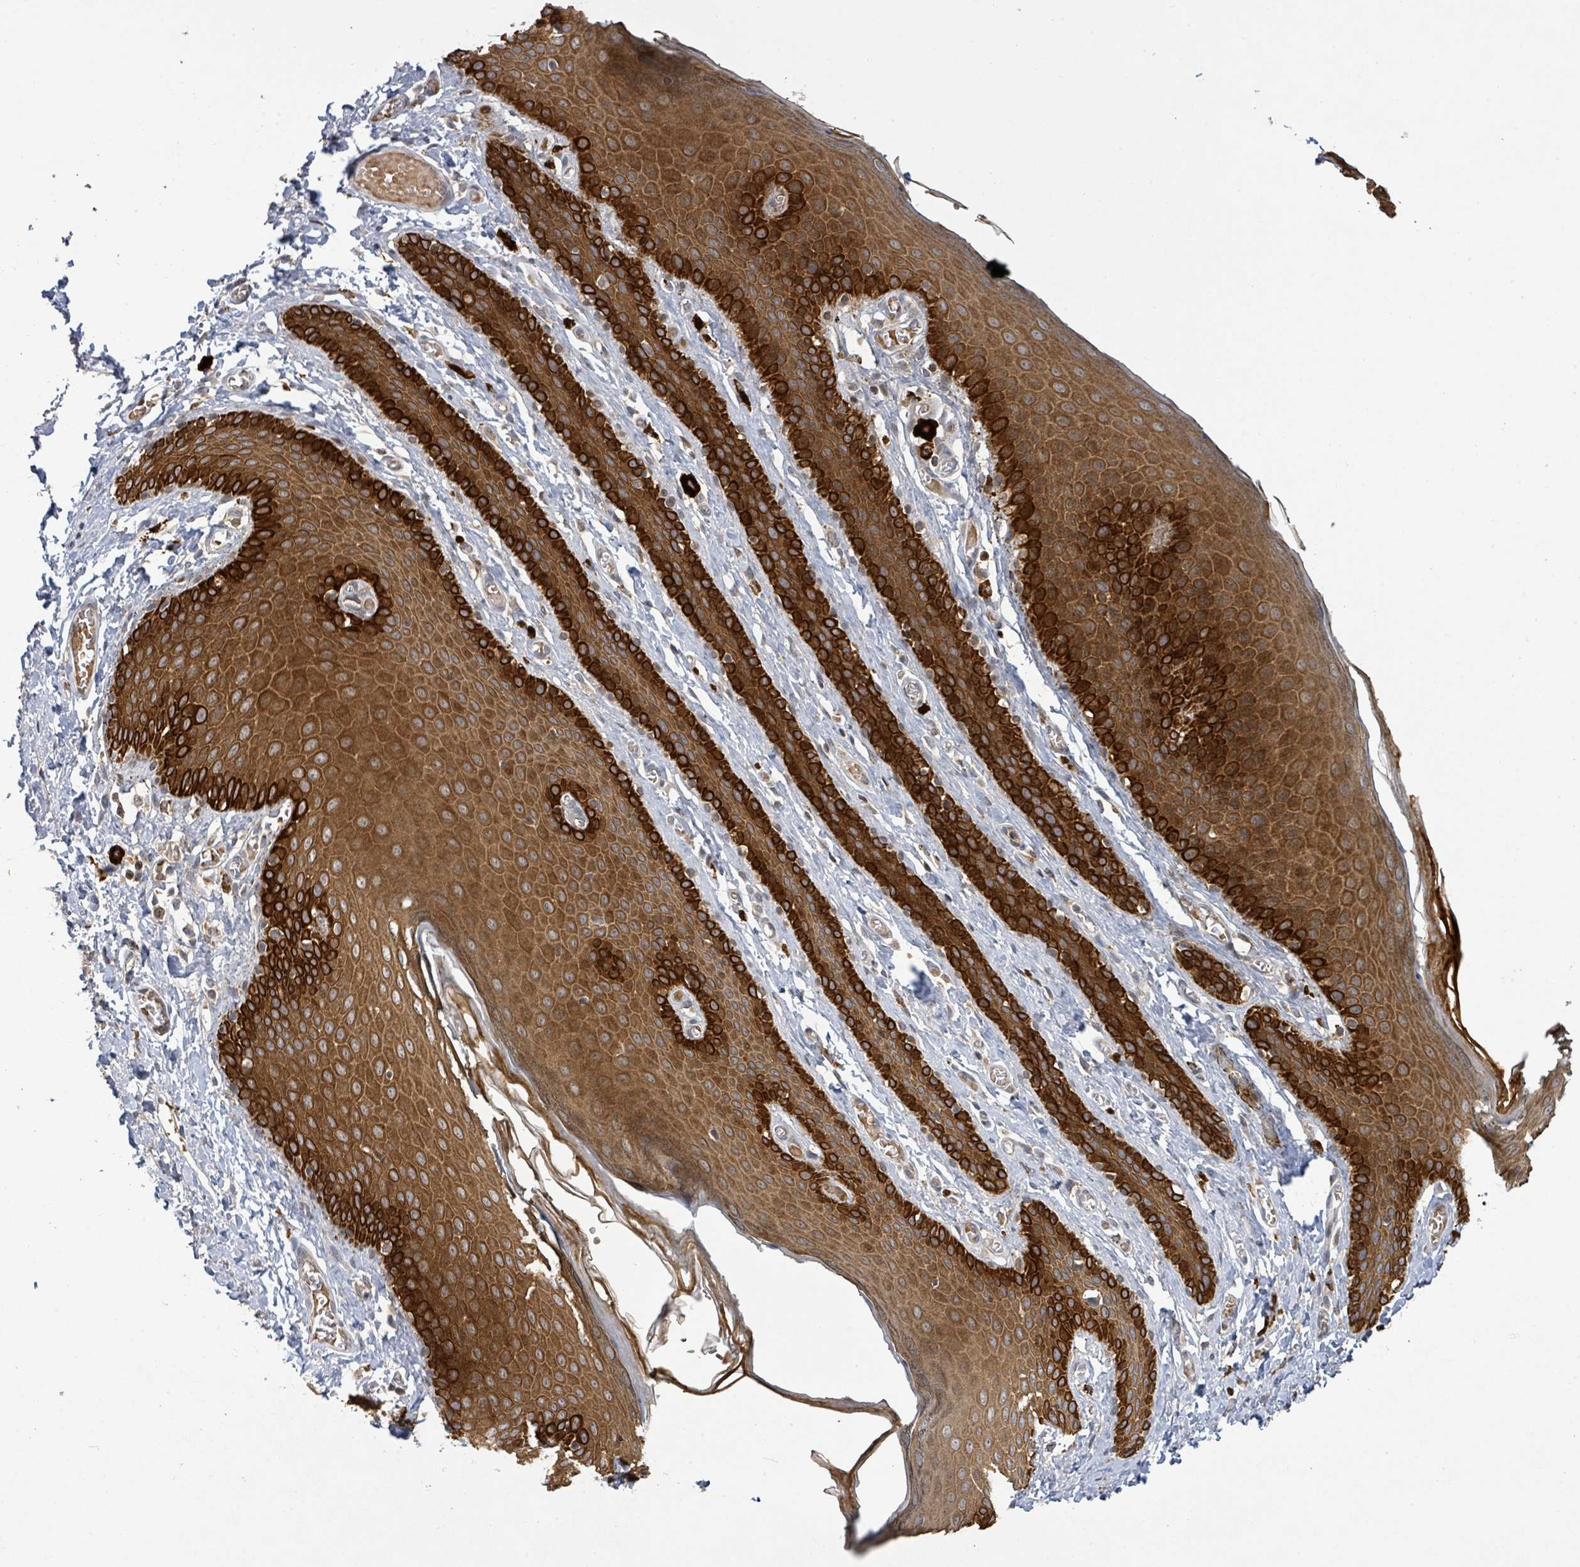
{"staining": {"intensity": "strong", "quantity": ">75%", "location": "cytoplasmic/membranous"}, "tissue": "skin", "cell_type": "Epidermal cells", "image_type": "normal", "snomed": [{"axis": "morphology", "description": "Normal tissue, NOS"}, {"axis": "topography", "description": "Anal"}], "caption": "Epidermal cells exhibit high levels of strong cytoplasmic/membranous positivity in about >75% of cells in benign skin. (IHC, brightfield microscopy, high magnification).", "gene": "ITGA11", "patient": {"sex": "female", "age": 40}}